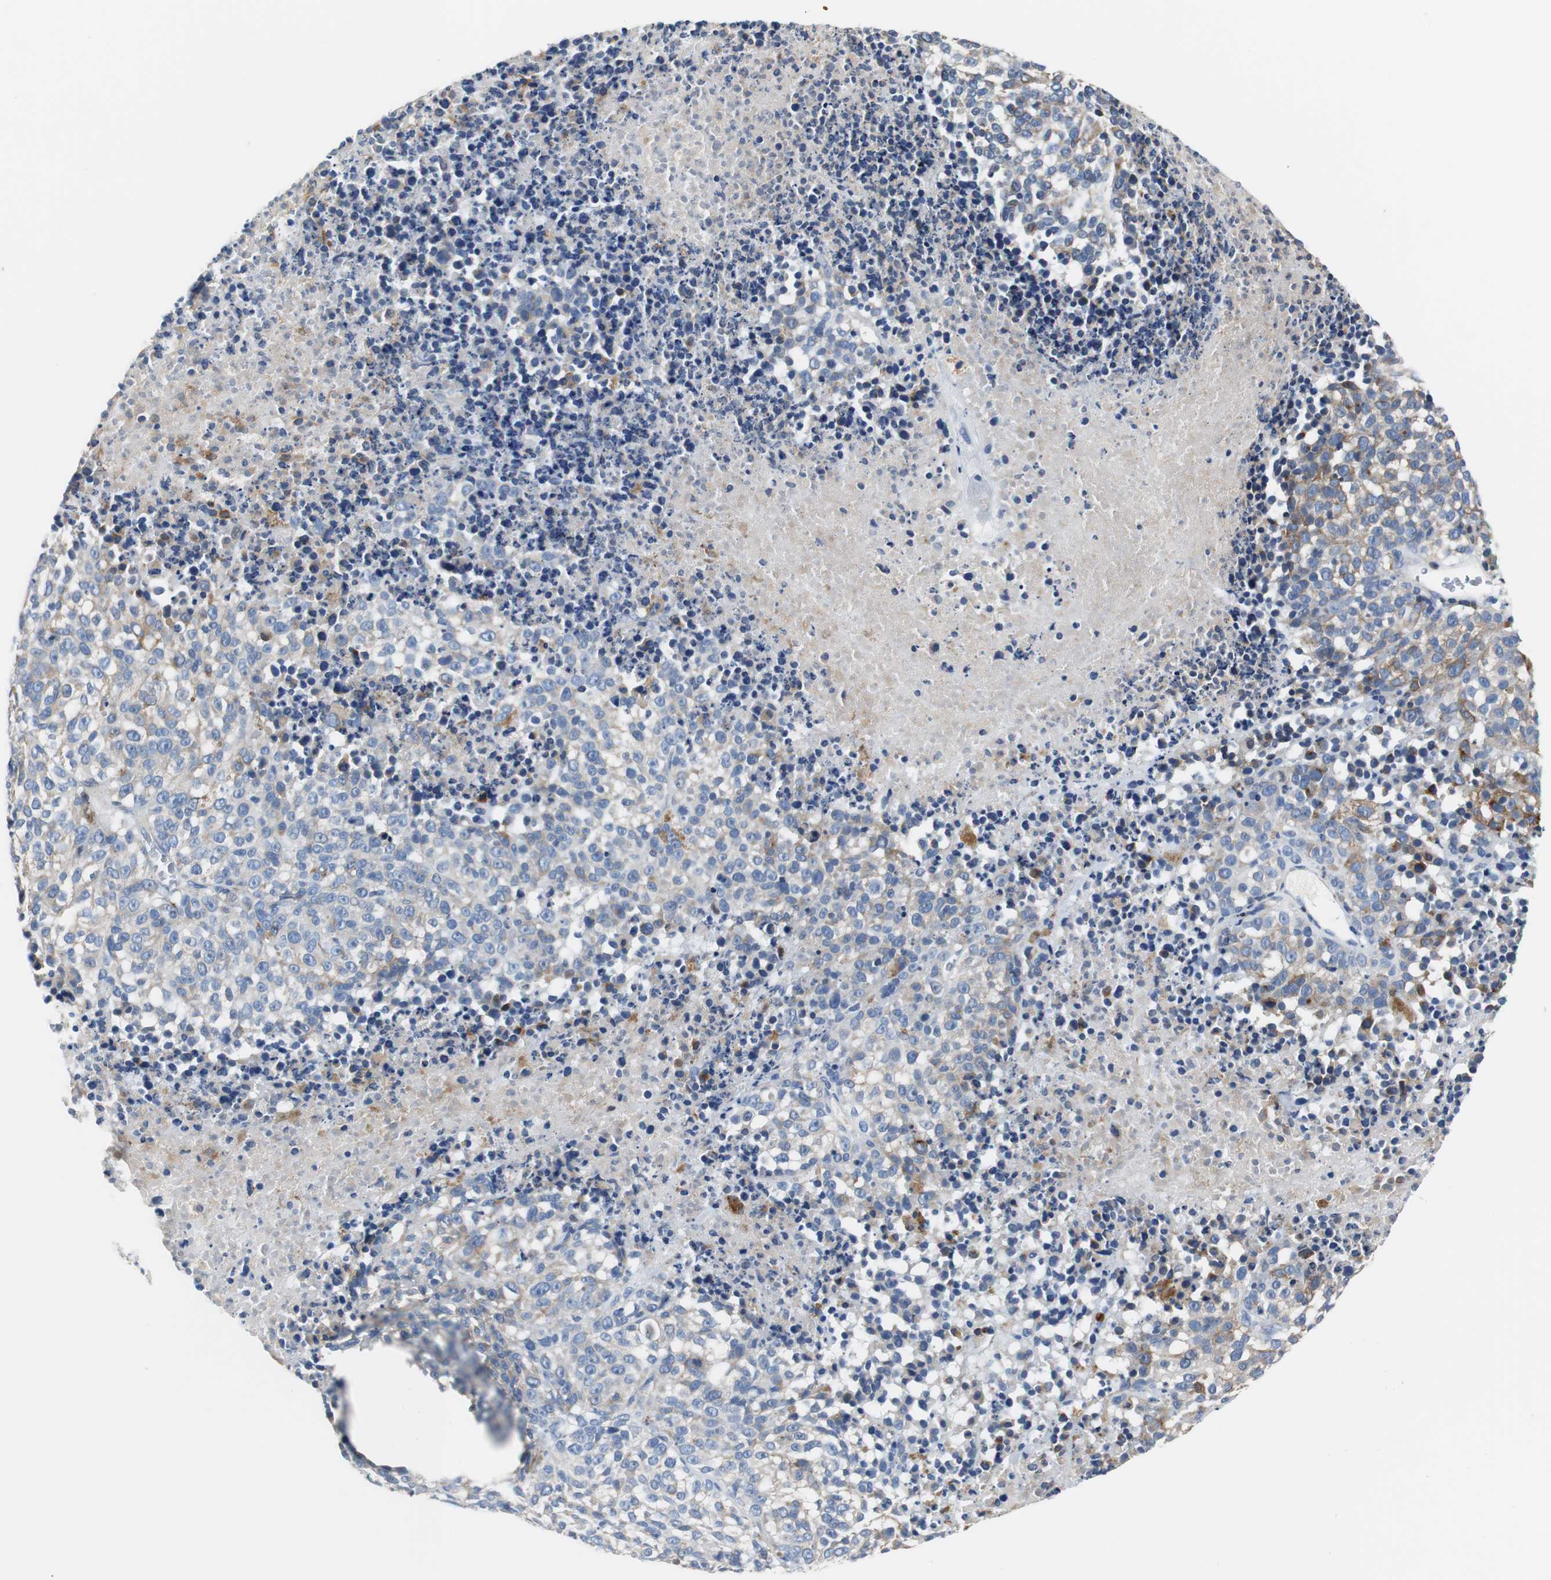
{"staining": {"intensity": "moderate", "quantity": "<25%", "location": "cytoplasmic/membranous"}, "tissue": "melanoma", "cell_type": "Tumor cells", "image_type": "cancer", "snomed": [{"axis": "morphology", "description": "Malignant melanoma, Metastatic site"}, {"axis": "topography", "description": "Cerebral cortex"}], "caption": "Tumor cells display moderate cytoplasmic/membranous staining in approximately <25% of cells in malignant melanoma (metastatic site).", "gene": "VAMP8", "patient": {"sex": "female", "age": 52}}